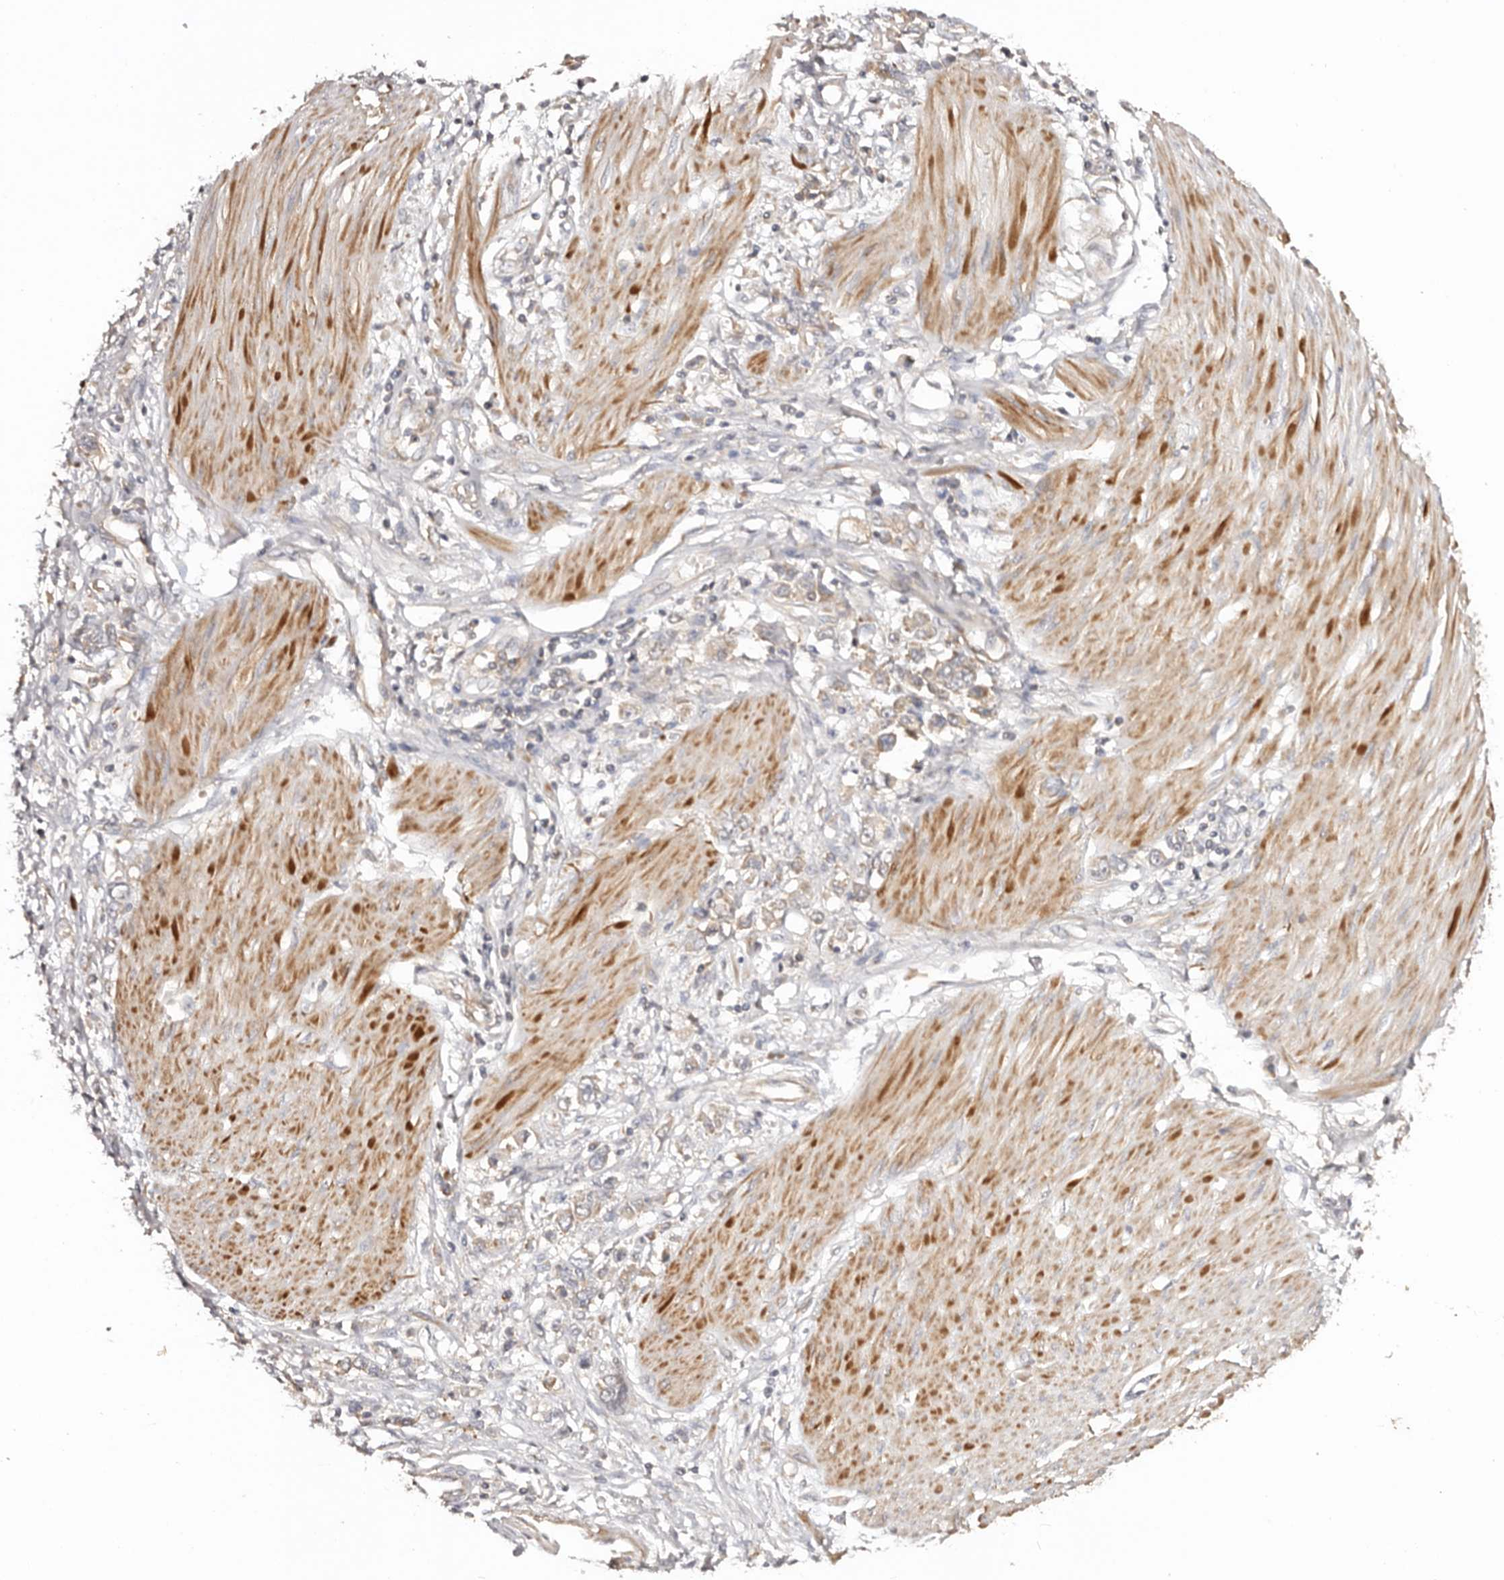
{"staining": {"intensity": "weak", "quantity": "<25%", "location": "cytoplasmic/membranous"}, "tissue": "stomach cancer", "cell_type": "Tumor cells", "image_type": "cancer", "snomed": [{"axis": "morphology", "description": "Adenocarcinoma, NOS"}, {"axis": "topography", "description": "Stomach"}], "caption": "A photomicrograph of human stomach cancer is negative for staining in tumor cells. (Brightfield microscopy of DAB immunohistochemistry (IHC) at high magnification).", "gene": "PKIB", "patient": {"sex": "female", "age": 76}}